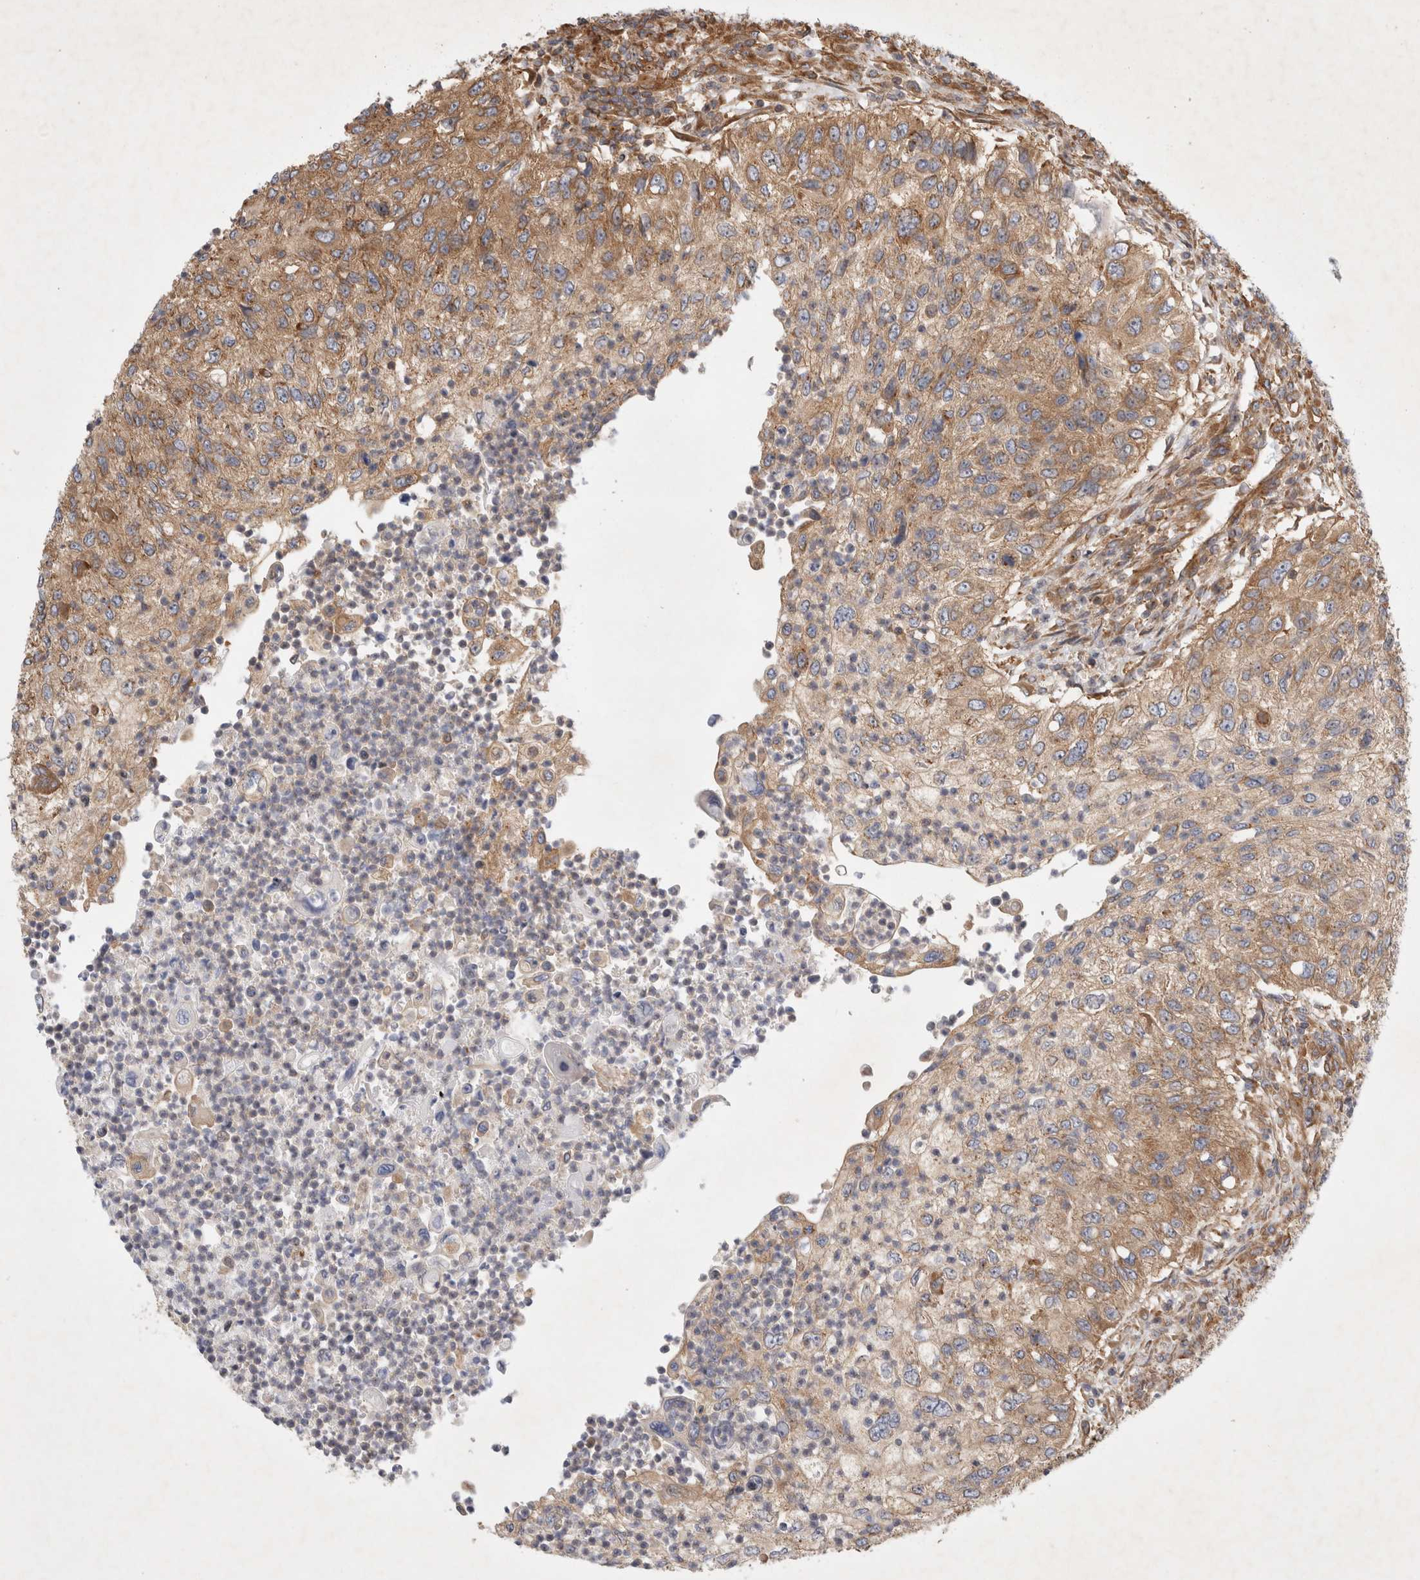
{"staining": {"intensity": "moderate", "quantity": ">75%", "location": "cytoplasmic/membranous"}, "tissue": "urothelial cancer", "cell_type": "Tumor cells", "image_type": "cancer", "snomed": [{"axis": "morphology", "description": "Urothelial carcinoma, High grade"}, {"axis": "topography", "description": "Urinary bladder"}], "caption": "The immunohistochemical stain labels moderate cytoplasmic/membranous positivity in tumor cells of high-grade urothelial carcinoma tissue. The protein of interest is shown in brown color, while the nuclei are stained blue.", "gene": "GPR150", "patient": {"sex": "female", "age": 60}}